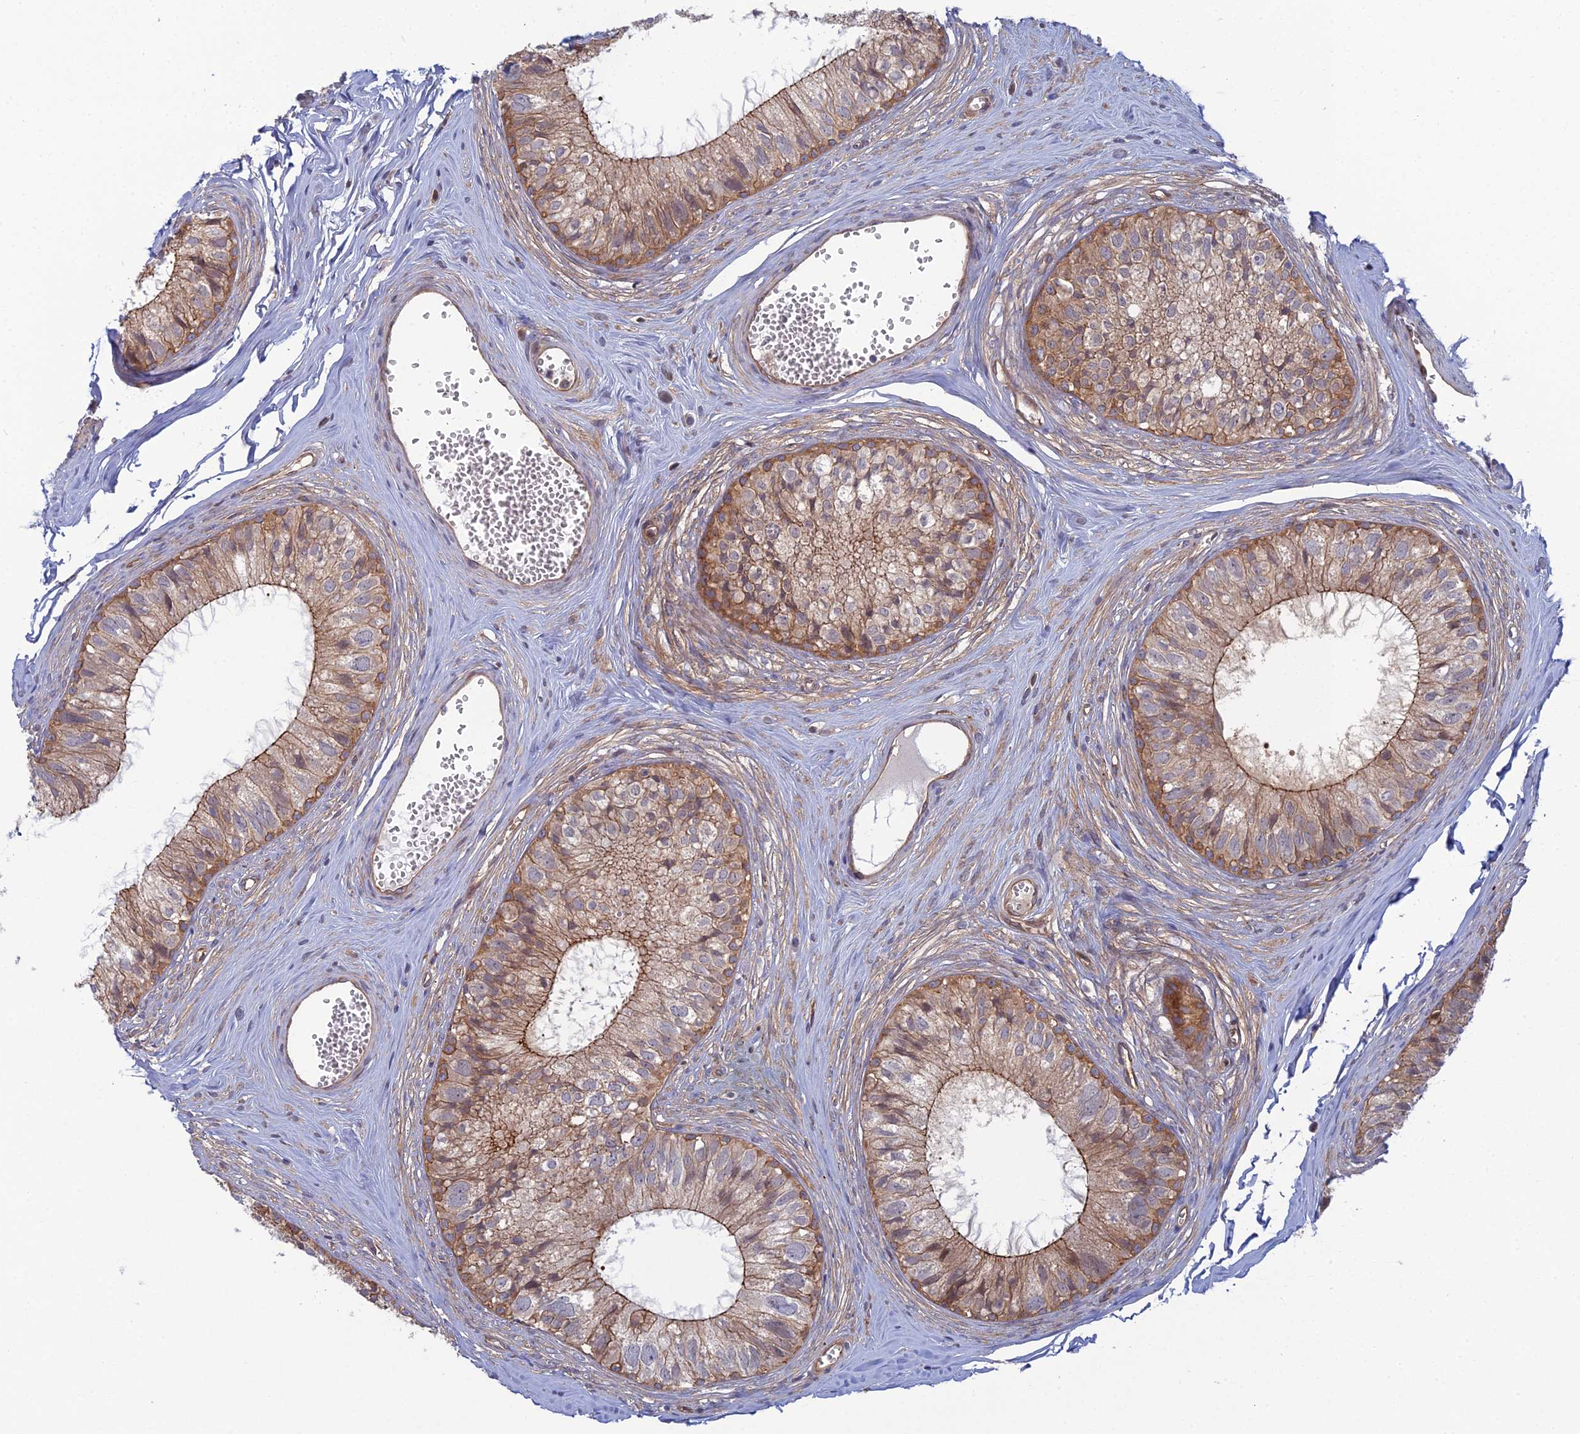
{"staining": {"intensity": "moderate", "quantity": ">75%", "location": "cytoplasmic/membranous"}, "tissue": "epididymis", "cell_type": "Glandular cells", "image_type": "normal", "snomed": [{"axis": "morphology", "description": "Normal tissue, NOS"}, {"axis": "topography", "description": "Epididymis"}], "caption": "Unremarkable epididymis demonstrates moderate cytoplasmic/membranous expression in about >75% of glandular cells.", "gene": "ABHD1", "patient": {"sex": "male", "age": 36}}